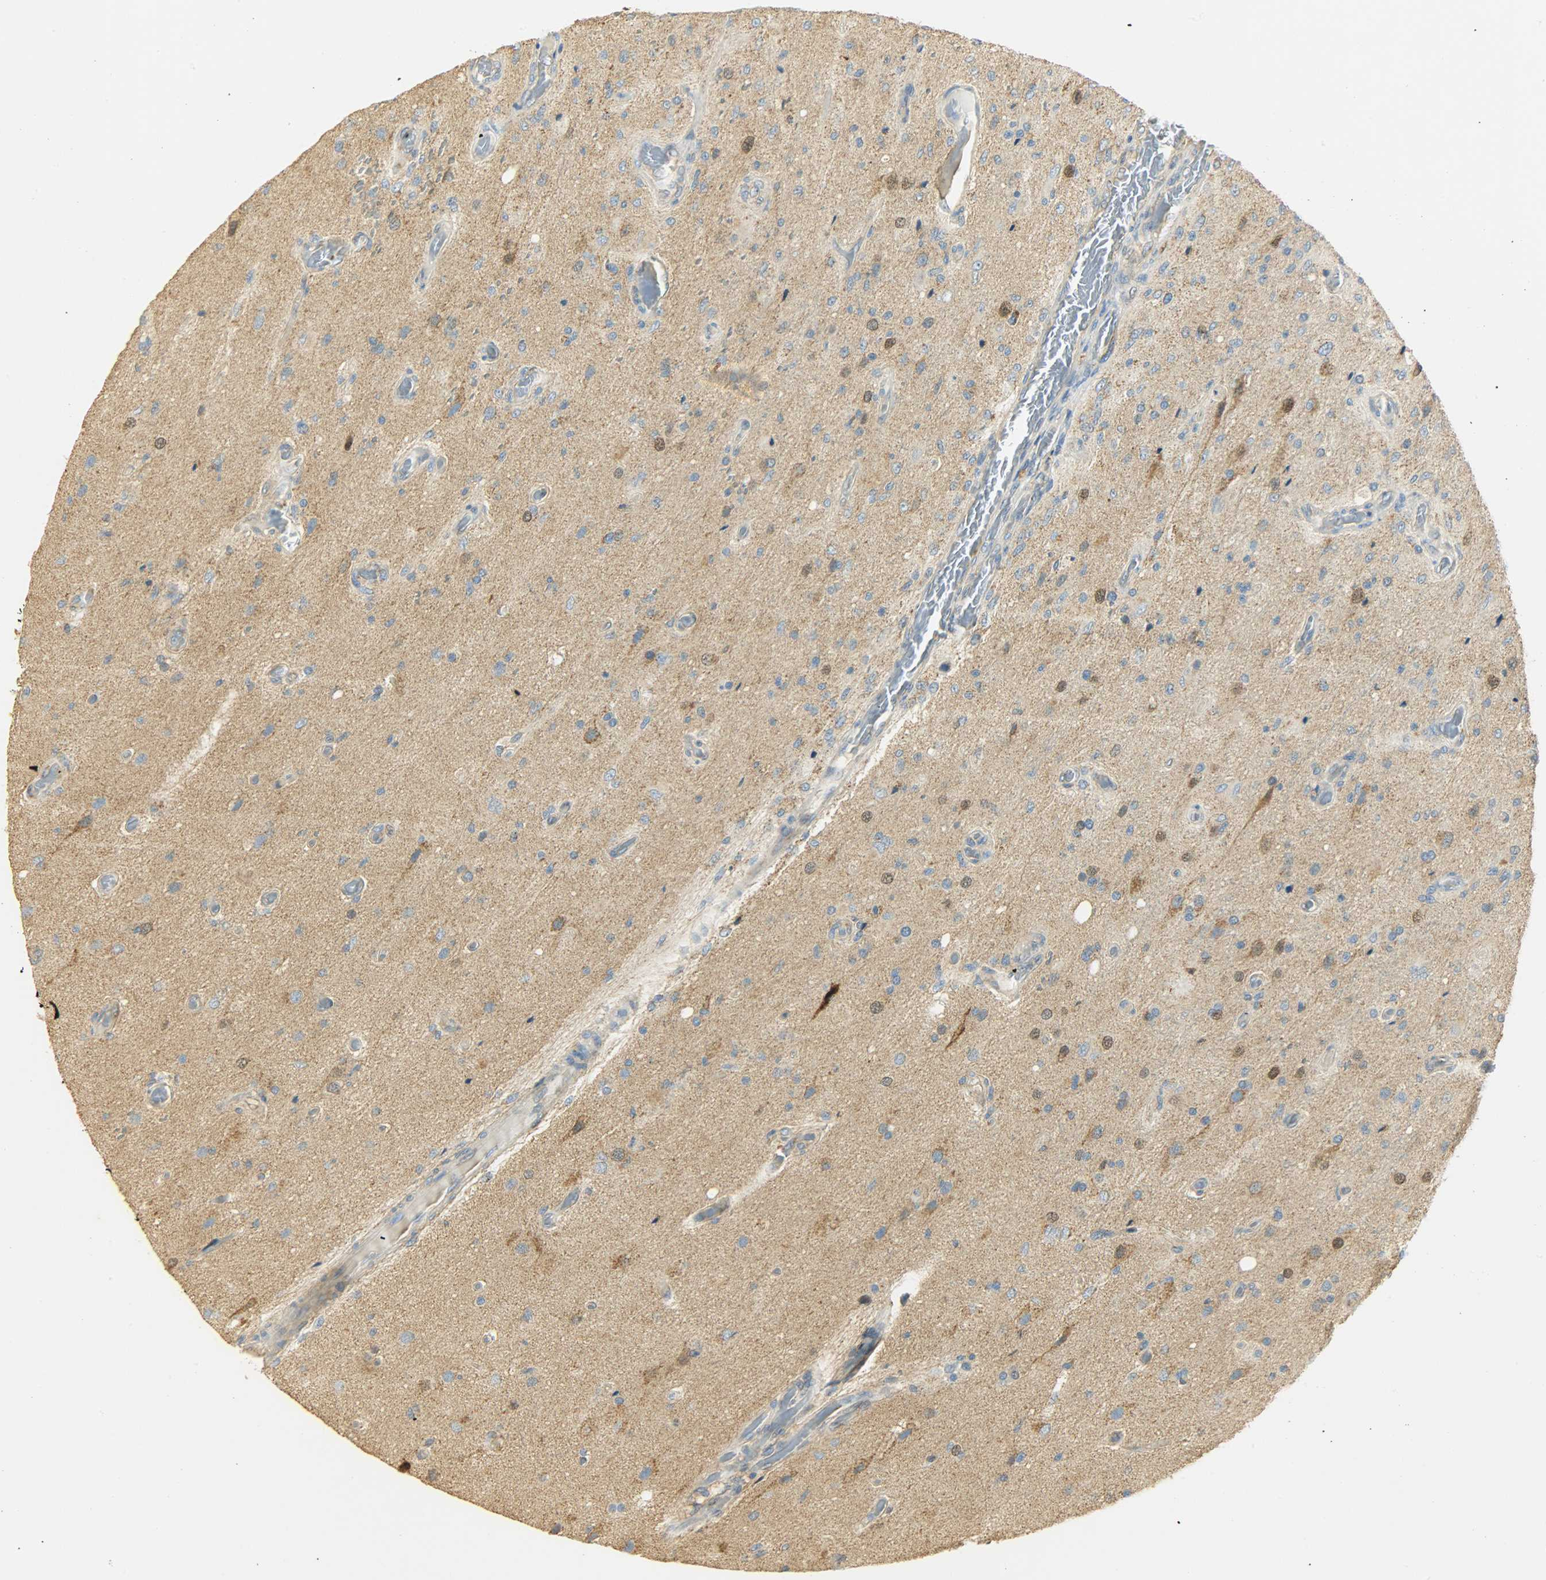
{"staining": {"intensity": "moderate", "quantity": "<25%", "location": "cytoplasmic/membranous,nuclear"}, "tissue": "glioma", "cell_type": "Tumor cells", "image_type": "cancer", "snomed": [{"axis": "morphology", "description": "Normal tissue, NOS"}, {"axis": "morphology", "description": "Glioma, malignant, High grade"}, {"axis": "topography", "description": "Cerebral cortex"}], "caption": "Tumor cells reveal low levels of moderate cytoplasmic/membranous and nuclear staining in about <25% of cells in glioma.", "gene": "NNT", "patient": {"sex": "male", "age": 77}}